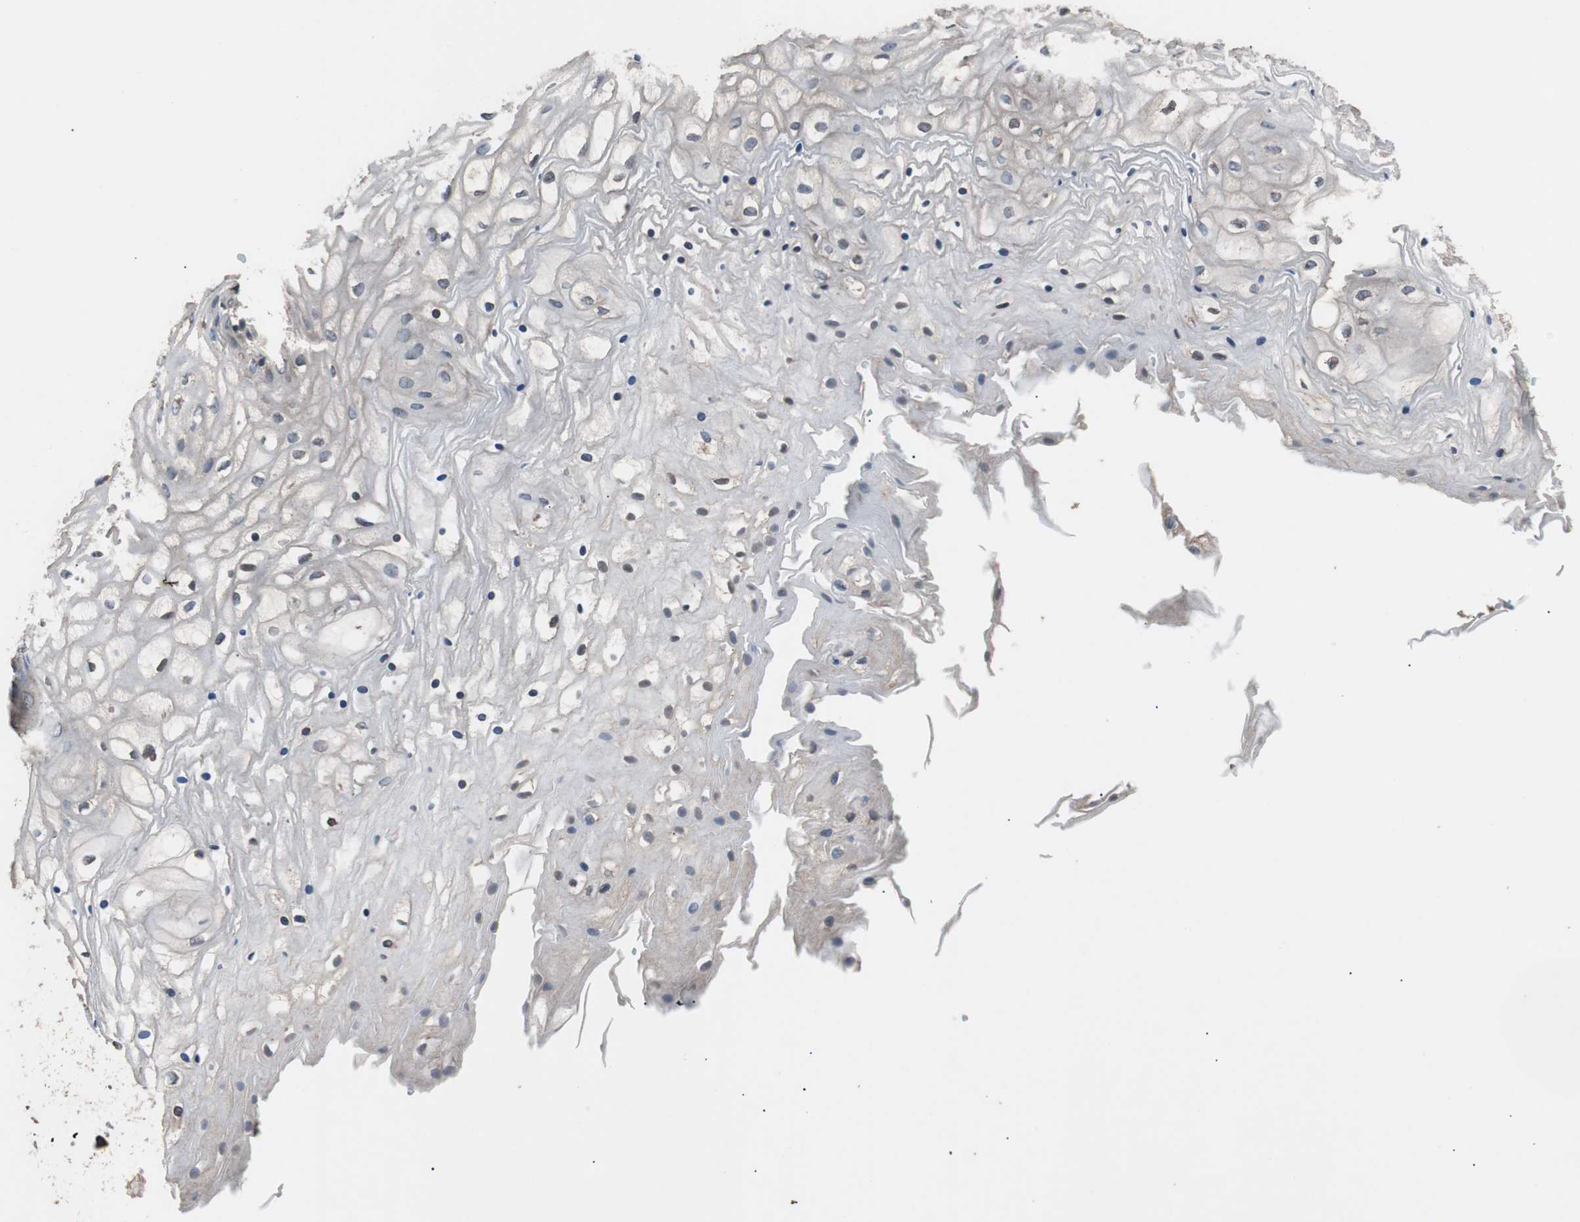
{"staining": {"intensity": "moderate", "quantity": ">75%", "location": "cytoplasmic/membranous"}, "tissue": "vagina", "cell_type": "Squamous epithelial cells", "image_type": "normal", "snomed": [{"axis": "morphology", "description": "Normal tissue, NOS"}, {"axis": "topography", "description": "Vagina"}], "caption": "Human vagina stained with a brown dye reveals moderate cytoplasmic/membranous positive positivity in approximately >75% of squamous epithelial cells.", "gene": "PITRM1", "patient": {"sex": "female", "age": 34}}